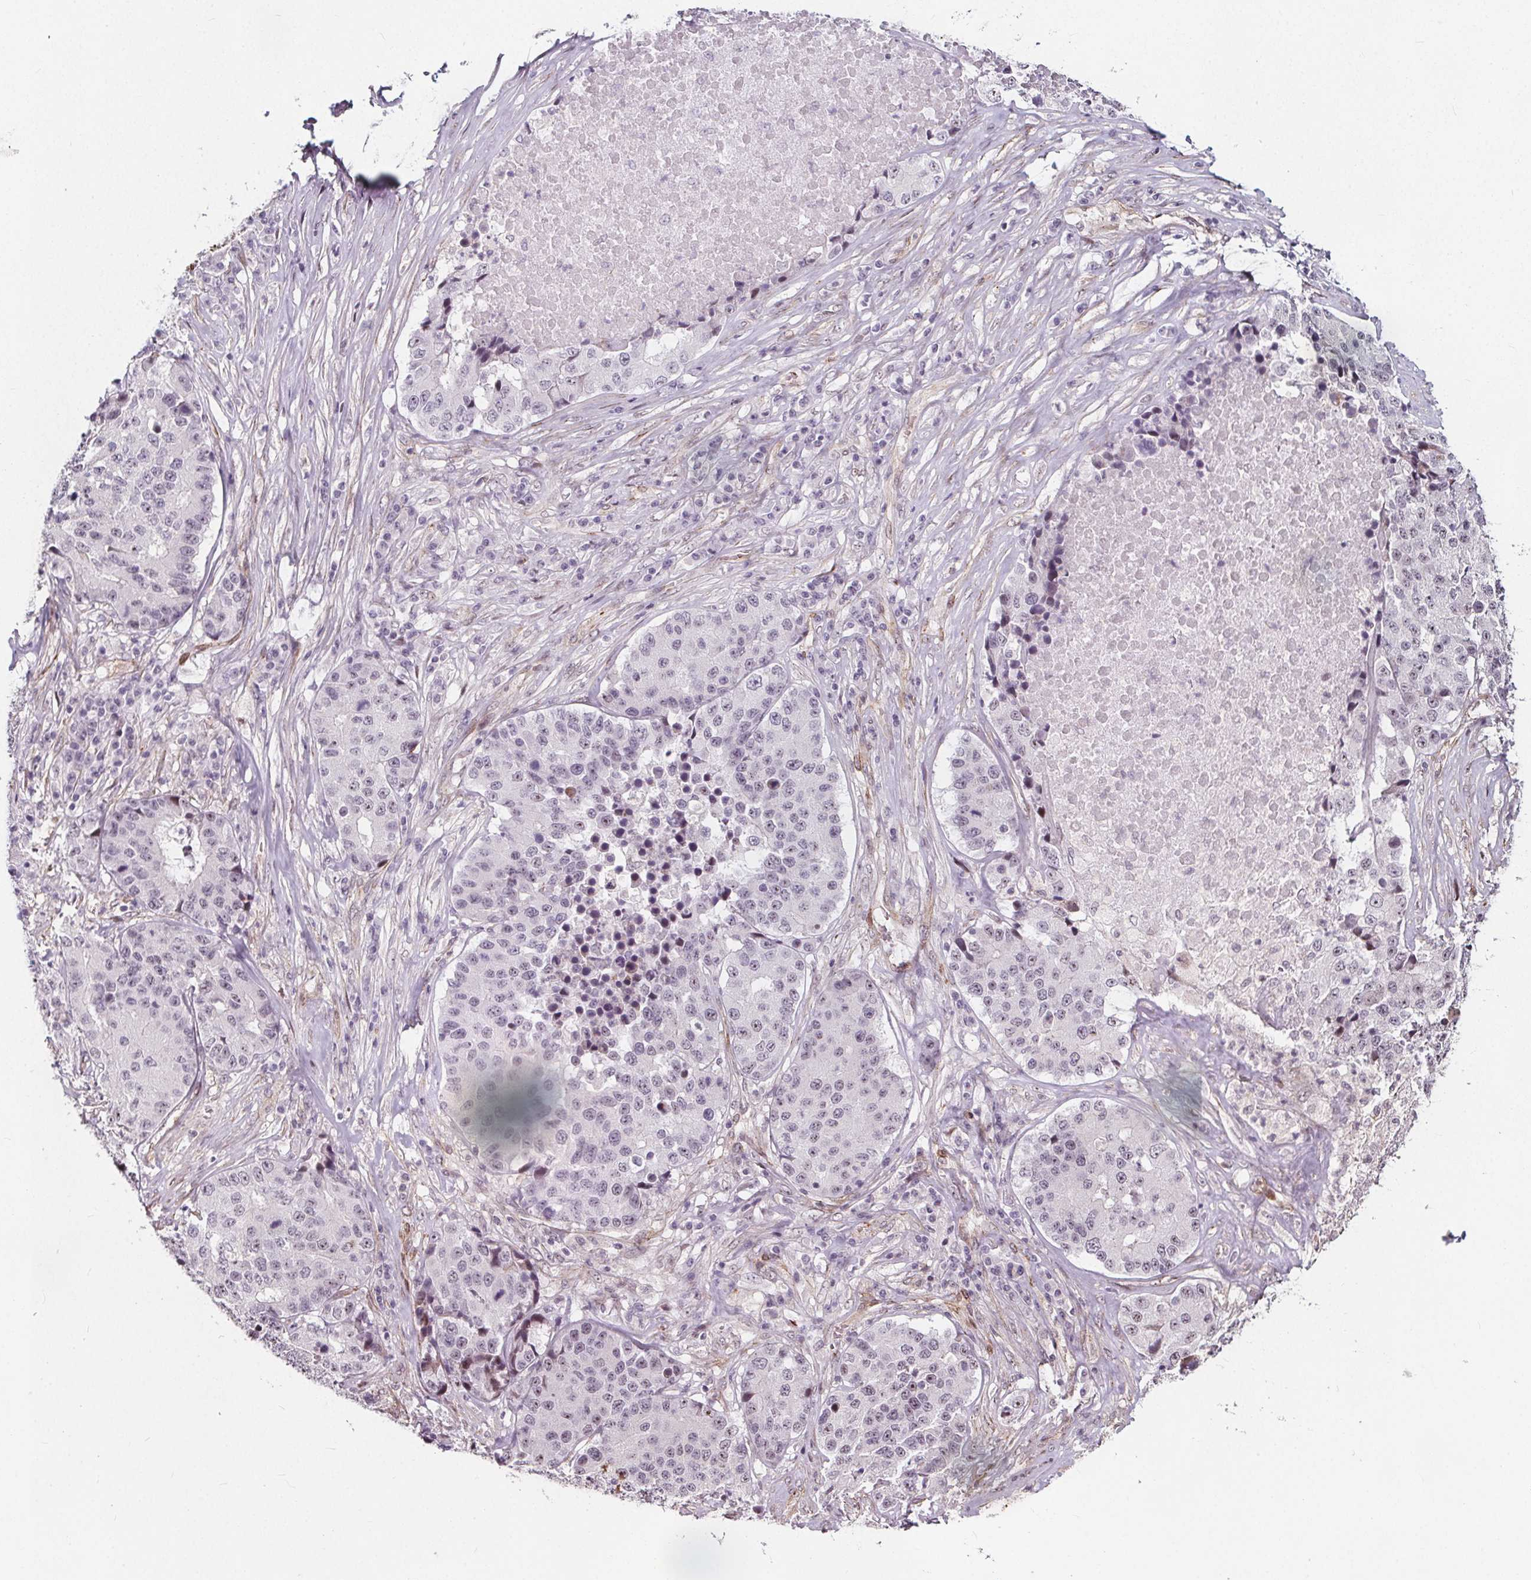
{"staining": {"intensity": "weak", "quantity": "25%-75%", "location": "nuclear"}, "tissue": "stomach cancer", "cell_type": "Tumor cells", "image_type": "cancer", "snomed": [{"axis": "morphology", "description": "Adenocarcinoma, NOS"}, {"axis": "topography", "description": "Stomach"}], "caption": "This image shows immunohistochemistry (IHC) staining of stomach cancer, with low weak nuclear positivity in about 25%-75% of tumor cells.", "gene": "HAS1", "patient": {"sex": "male", "age": 71}}